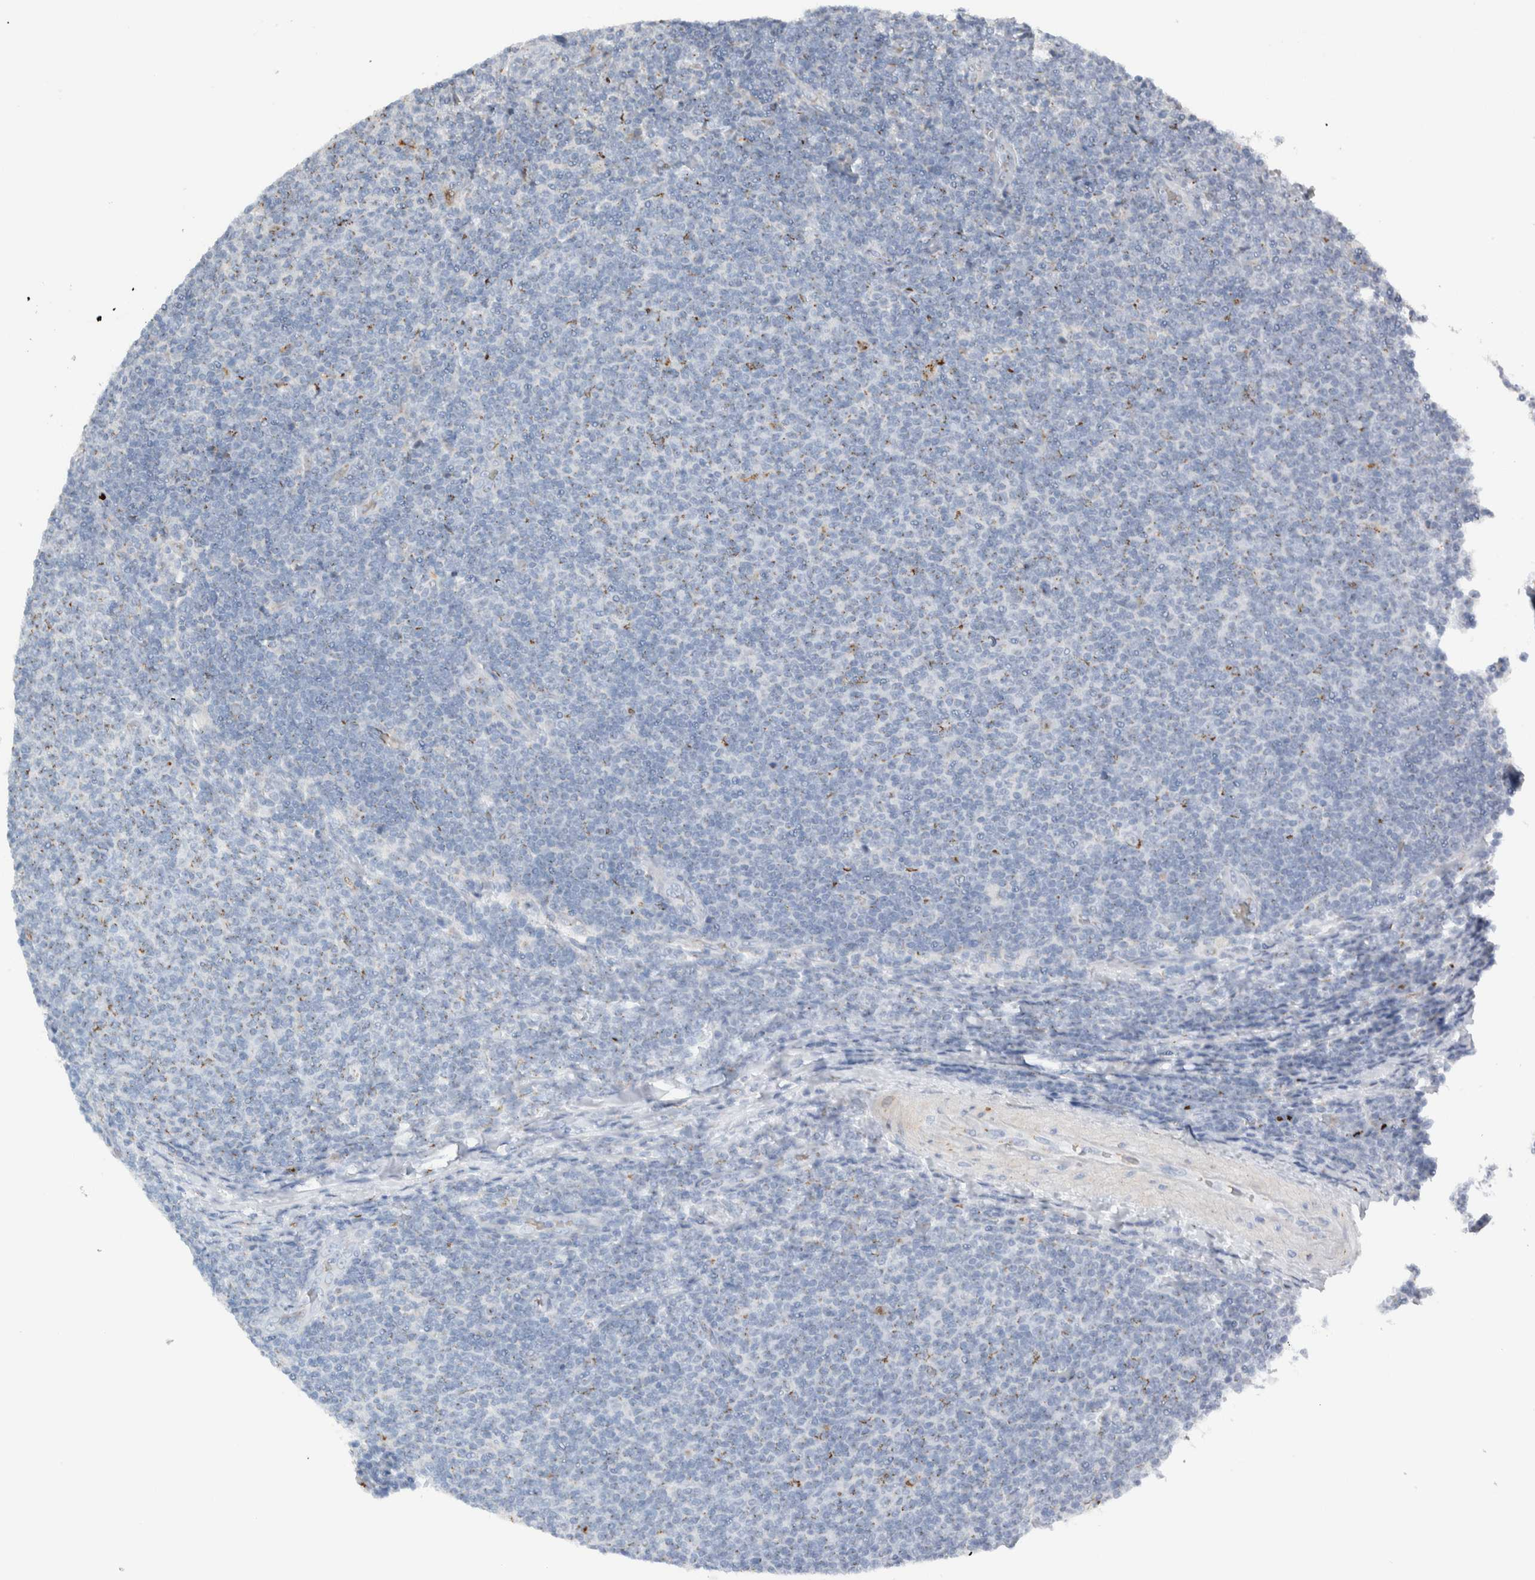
{"staining": {"intensity": "weak", "quantity": "<25%", "location": "cytoplasmic/membranous"}, "tissue": "lymphoma", "cell_type": "Tumor cells", "image_type": "cancer", "snomed": [{"axis": "morphology", "description": "Malignant lymphoma, non-Hodgkin's type, Low grade"}, {"axis": "topography", "description": "Lymph node"}], "caption": "Tumor cells show no significant expression in lymphoma.", "gene": "SLC38A10", "patient": {"sex": "male", "age": 66}}